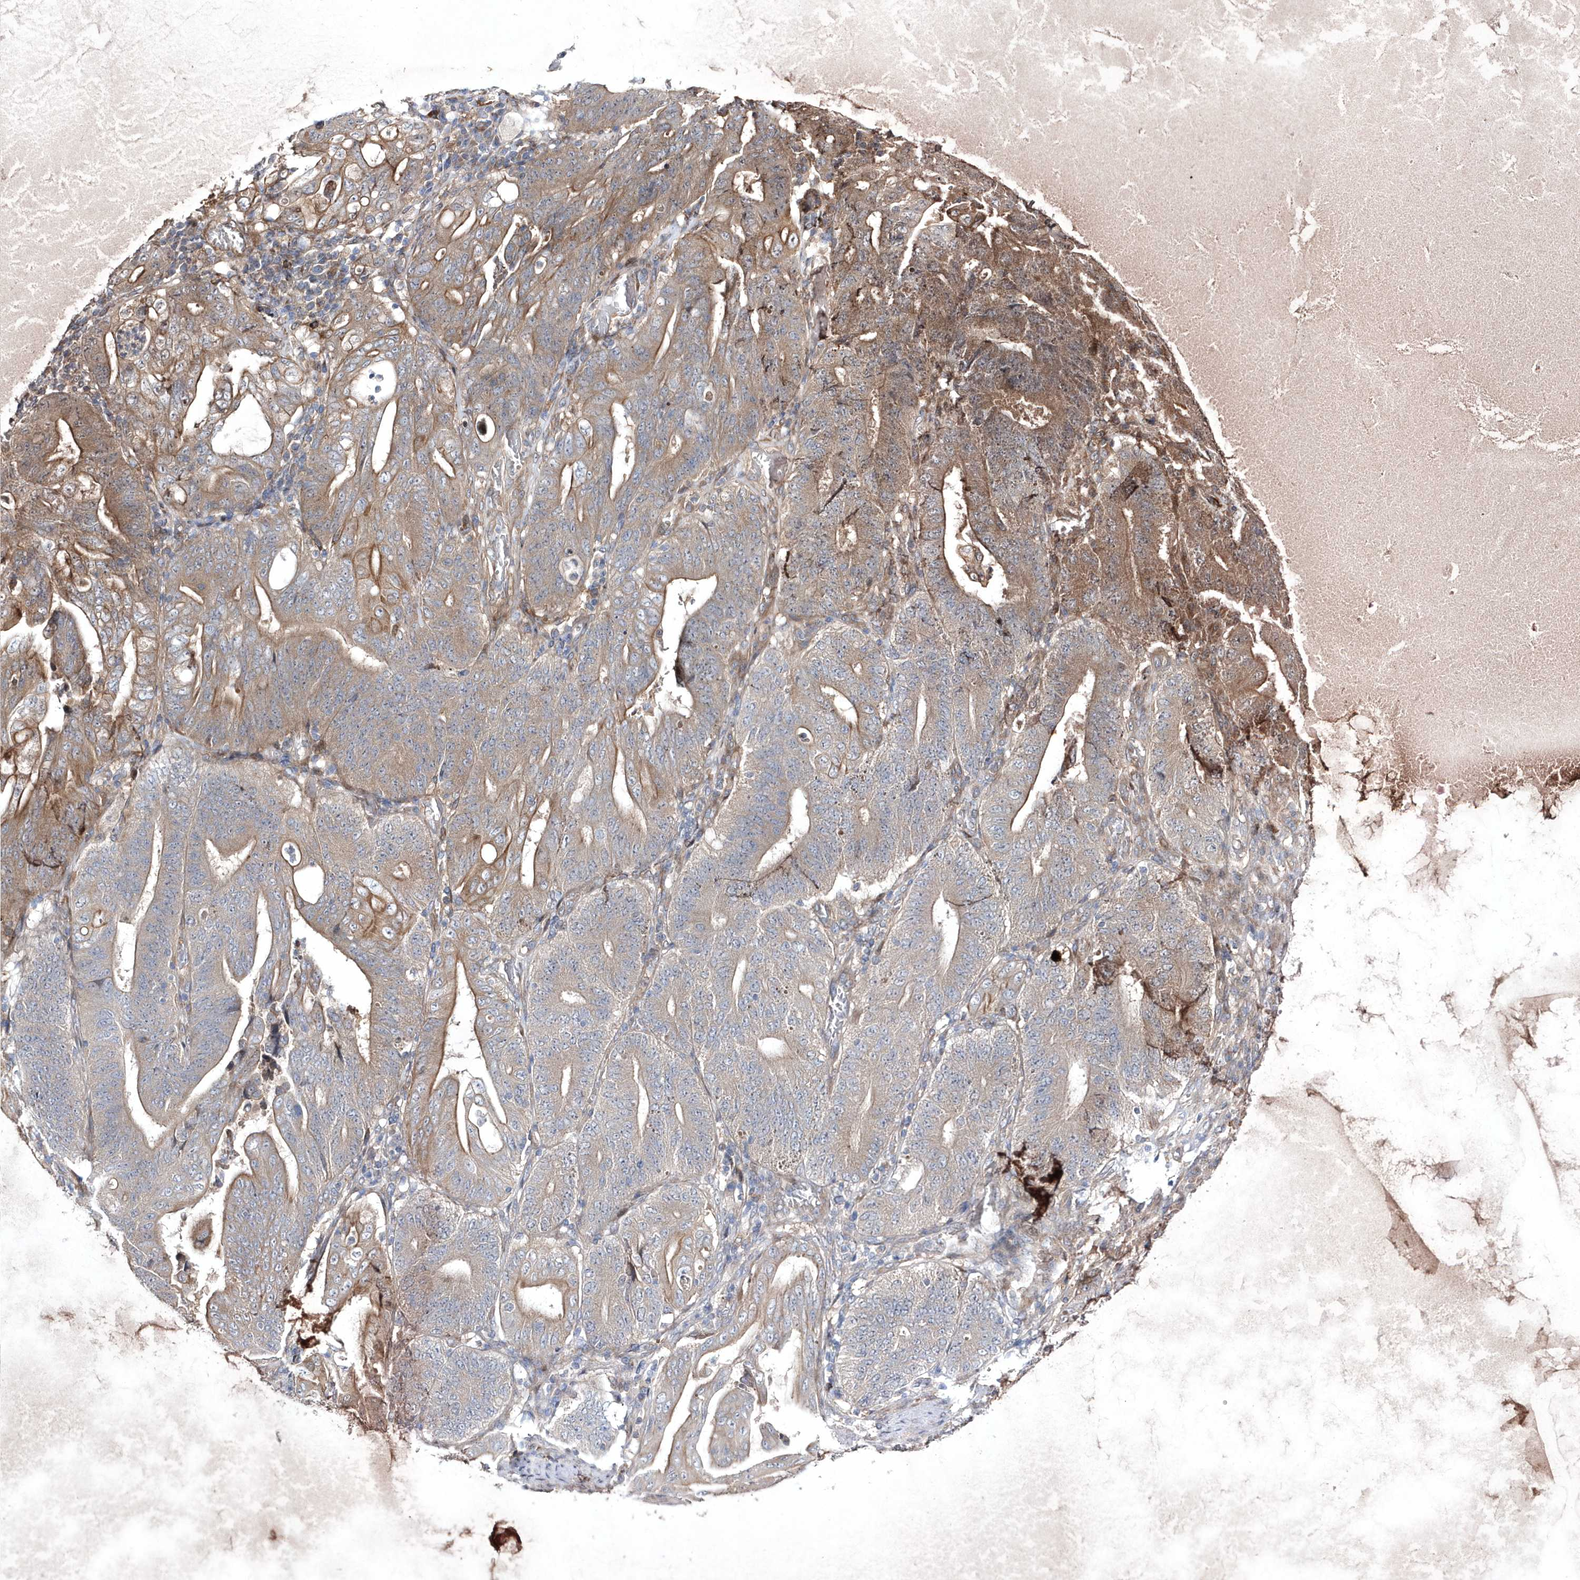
{"staining": {"intensity": "moderate", "quantity": "25%-75%", "location": "cytoplasmic/membranous"}, "tissue": "stomach cancer", "cell_type": "Tumor cells", "image_type": "cancer", "snomed": [{"axis": "morphology", "description": "Adenocarcinoma, NOS"}, {"axis": "topography", "description": "Stomach"}], "caption": "There is medium levels of moderate cytoplasmic/membranous staining in tumor cells of stomach cancer, as demonstrated by immunohistochemical staining (brown color).", "gene": "DSPP", "patient": {"sex": "female", "age": 73}}